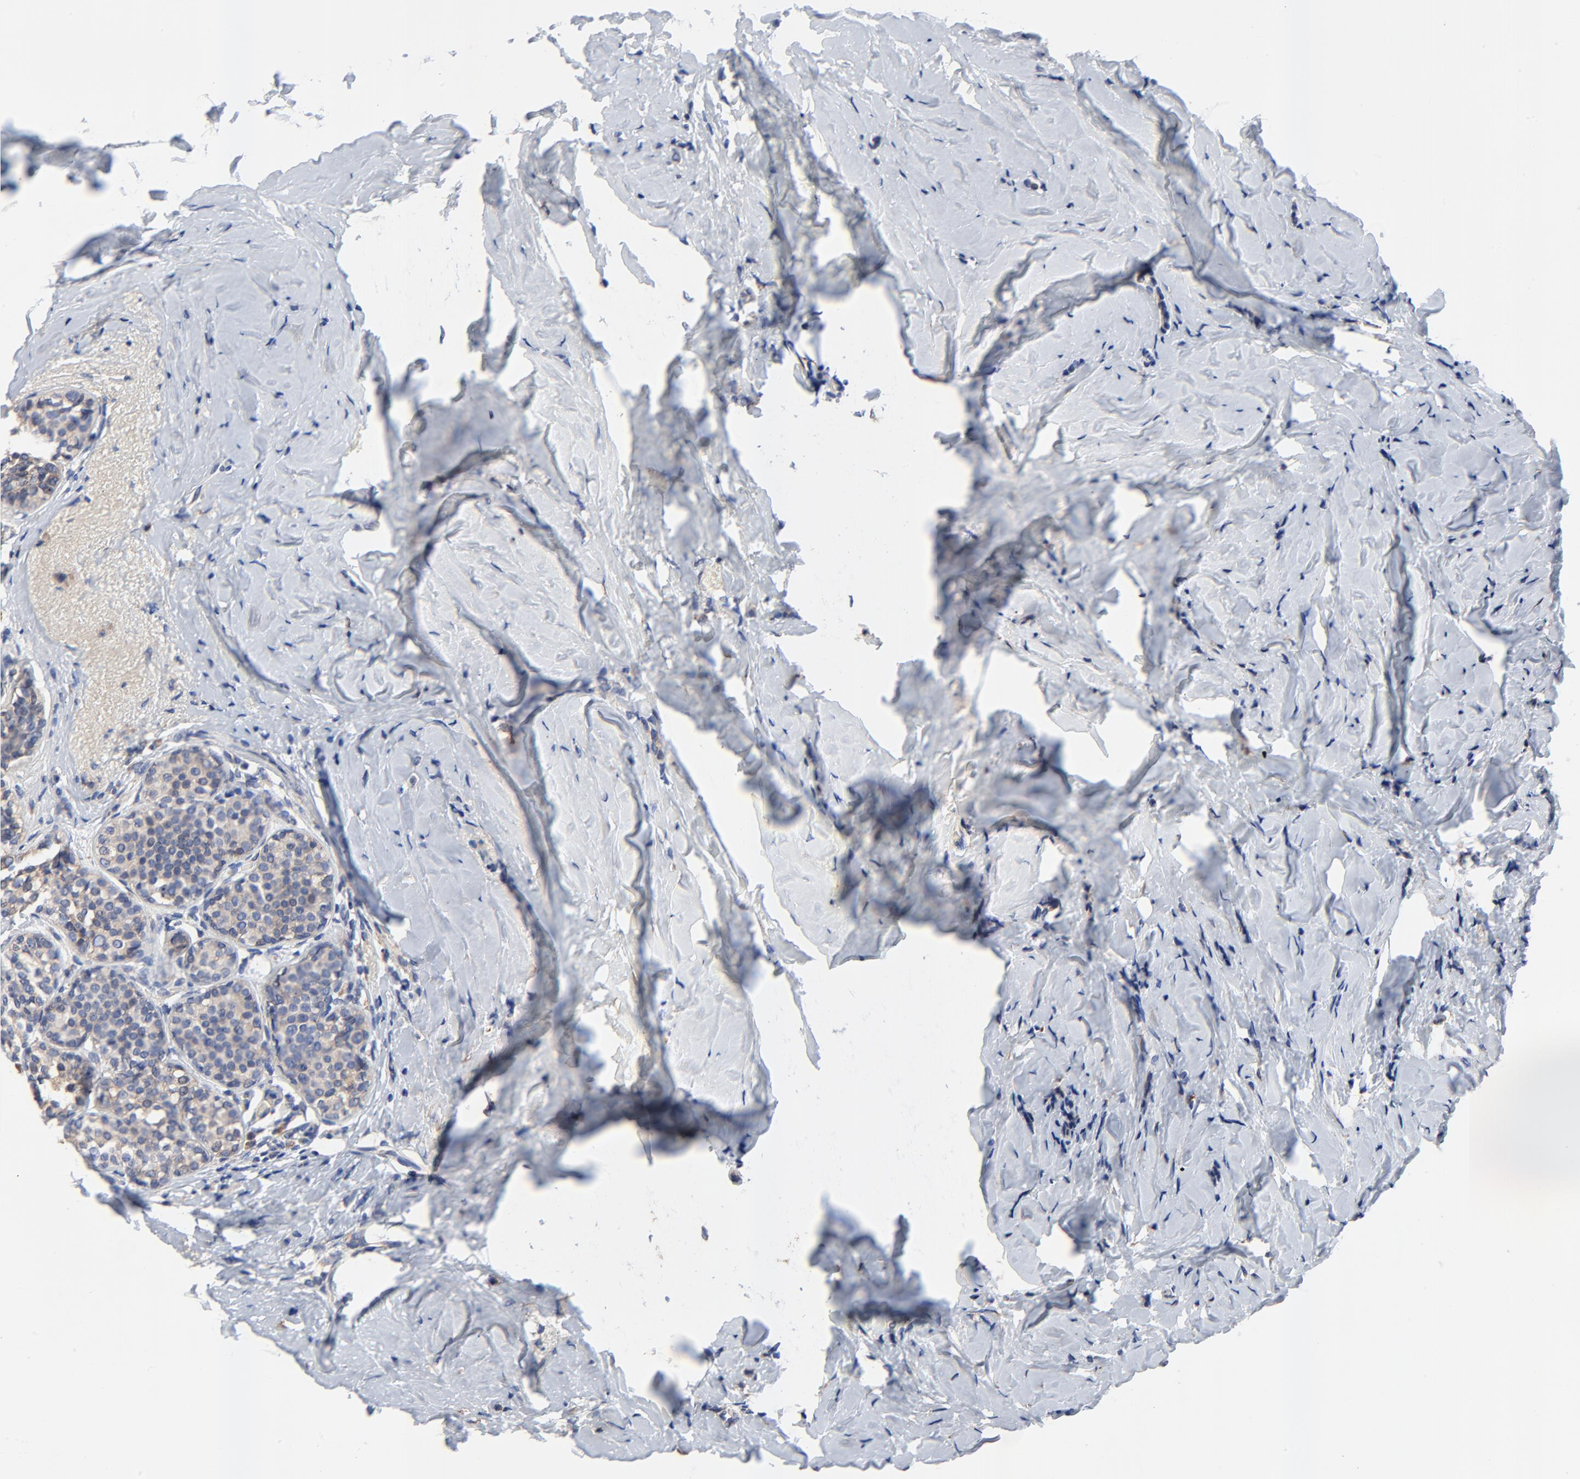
{"staining": {"intensity": "weak", "quantity": "25%-75%", "location": "cytoplasmic/membranous"}, "tissue": "breast cancer", "cell_type": "Tumor cells", "image_type": "cancer", "snomed": [{"axis": "morphology", "description": "Lobular carcinoma"}, {"axis": "topography", "description": "Breast"}], "caption": "Immunohistochemistry staining of breast lobular carcinoma, which exhibits low levels of weak cytoplasmic/membranous staining in about 25%-75% of tumor cells indicating weak cytoplasmic/membranous protein positivity. The staining was performed using DAB (3,3'-diaminobenzidine) (brown) for protein detection and nuclei were counterstained in hematoxylin (blue).", "gene": "VAV2", "patient": {"sex": "female", "age": 64}}